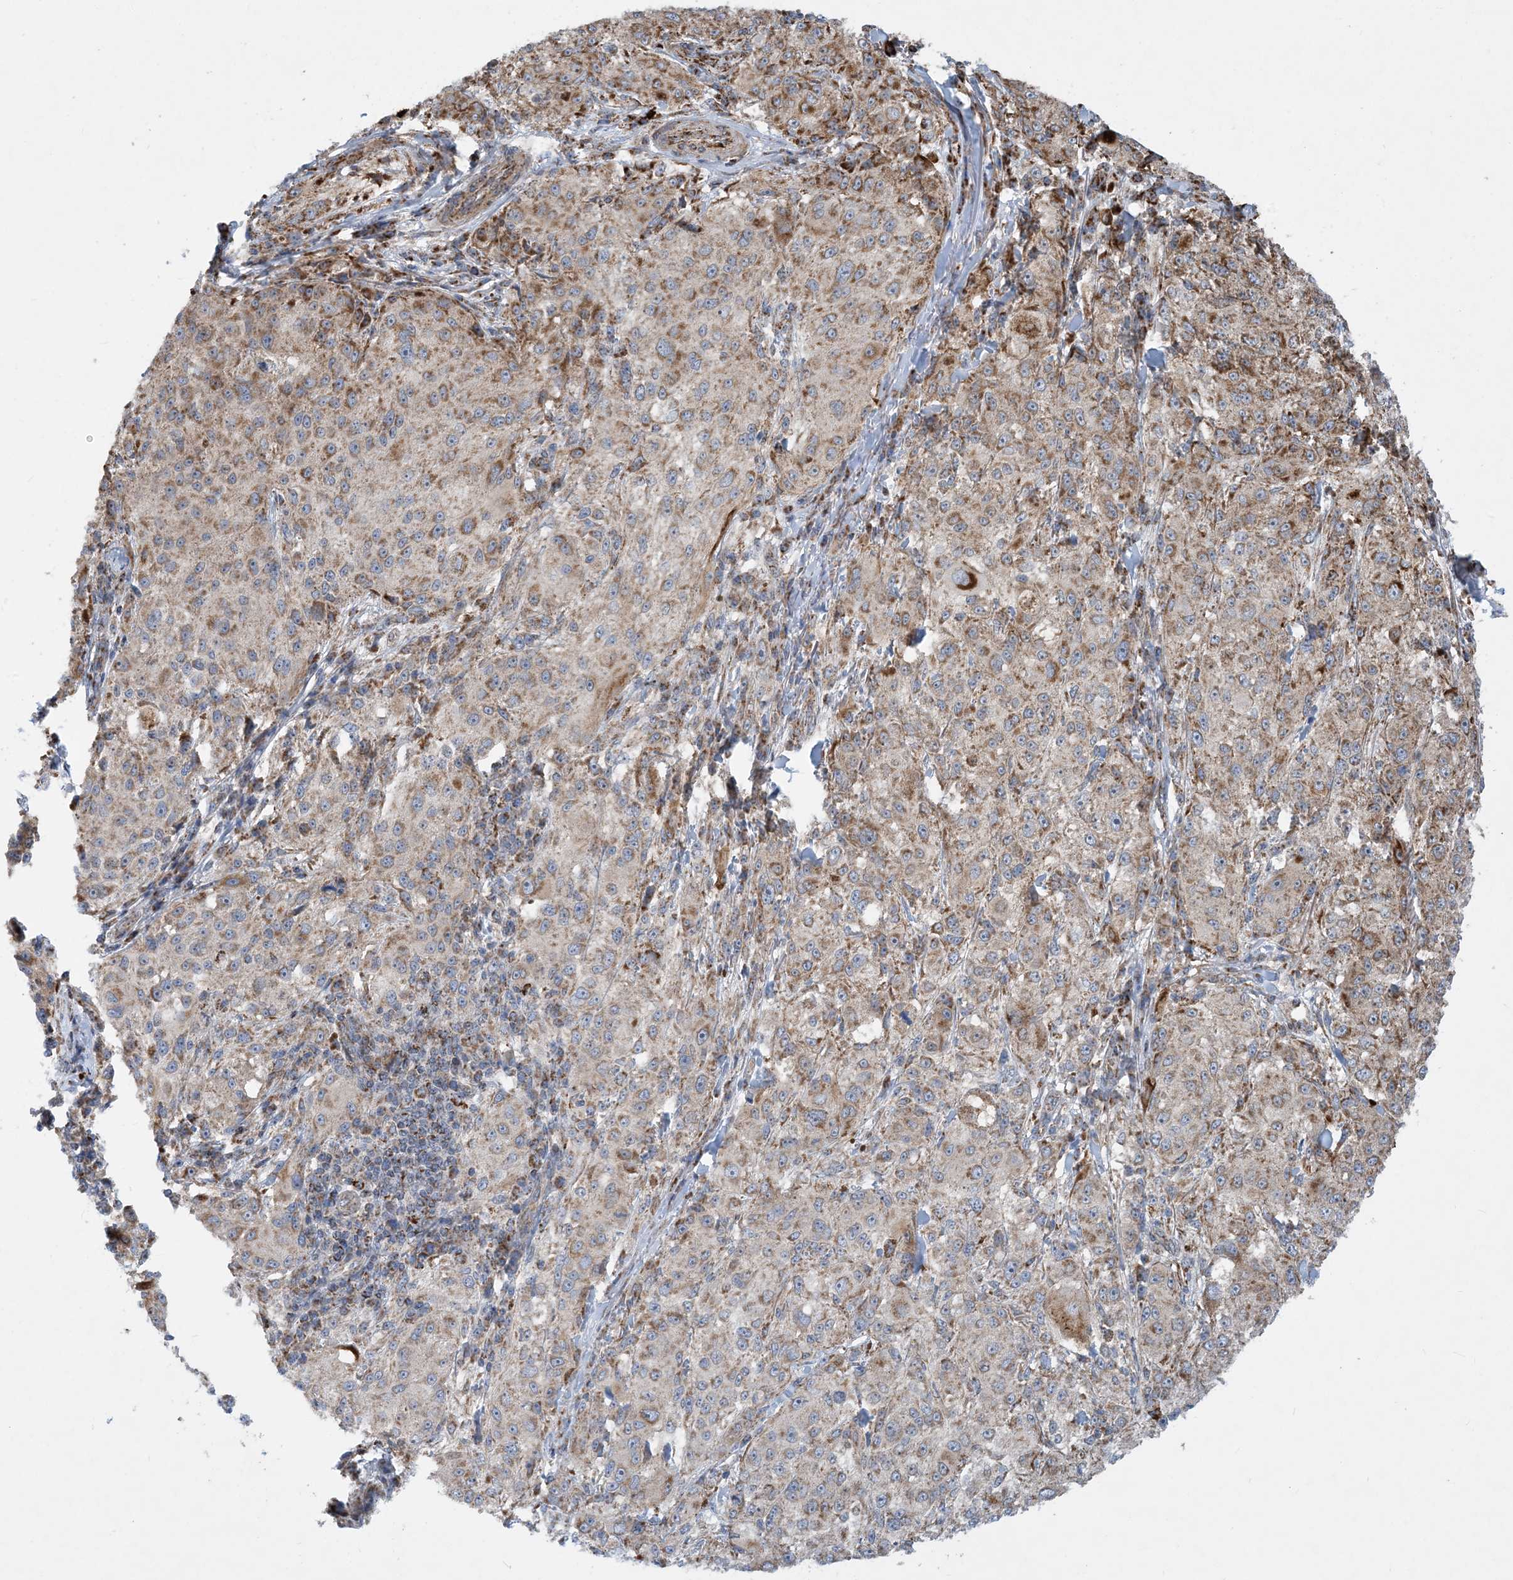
{"staining": {"intensity": "moderate", "quantity": "<25%", "location": "cytoplasmic/membranous"}, "tissue": "melanoma", "cell_type": "Tumor cells", "image_type": "cancer", "snomed": [{"axis": "morphology", "description": "Necrosis, NOS"}, {"axis": "morphology", "description": "Malignant melanoma, NOS"}, {"axis": "topography", "description": "Skin"}], "caption": "An IHC micrograph of tumor tissue is shown. Protein staining in brown labels moderate cytoplasmic/membranous positivity in melanoma within tumor cells.", "gene": "PCDHGA1", "patient": {"sex": "female", "age": 87}}